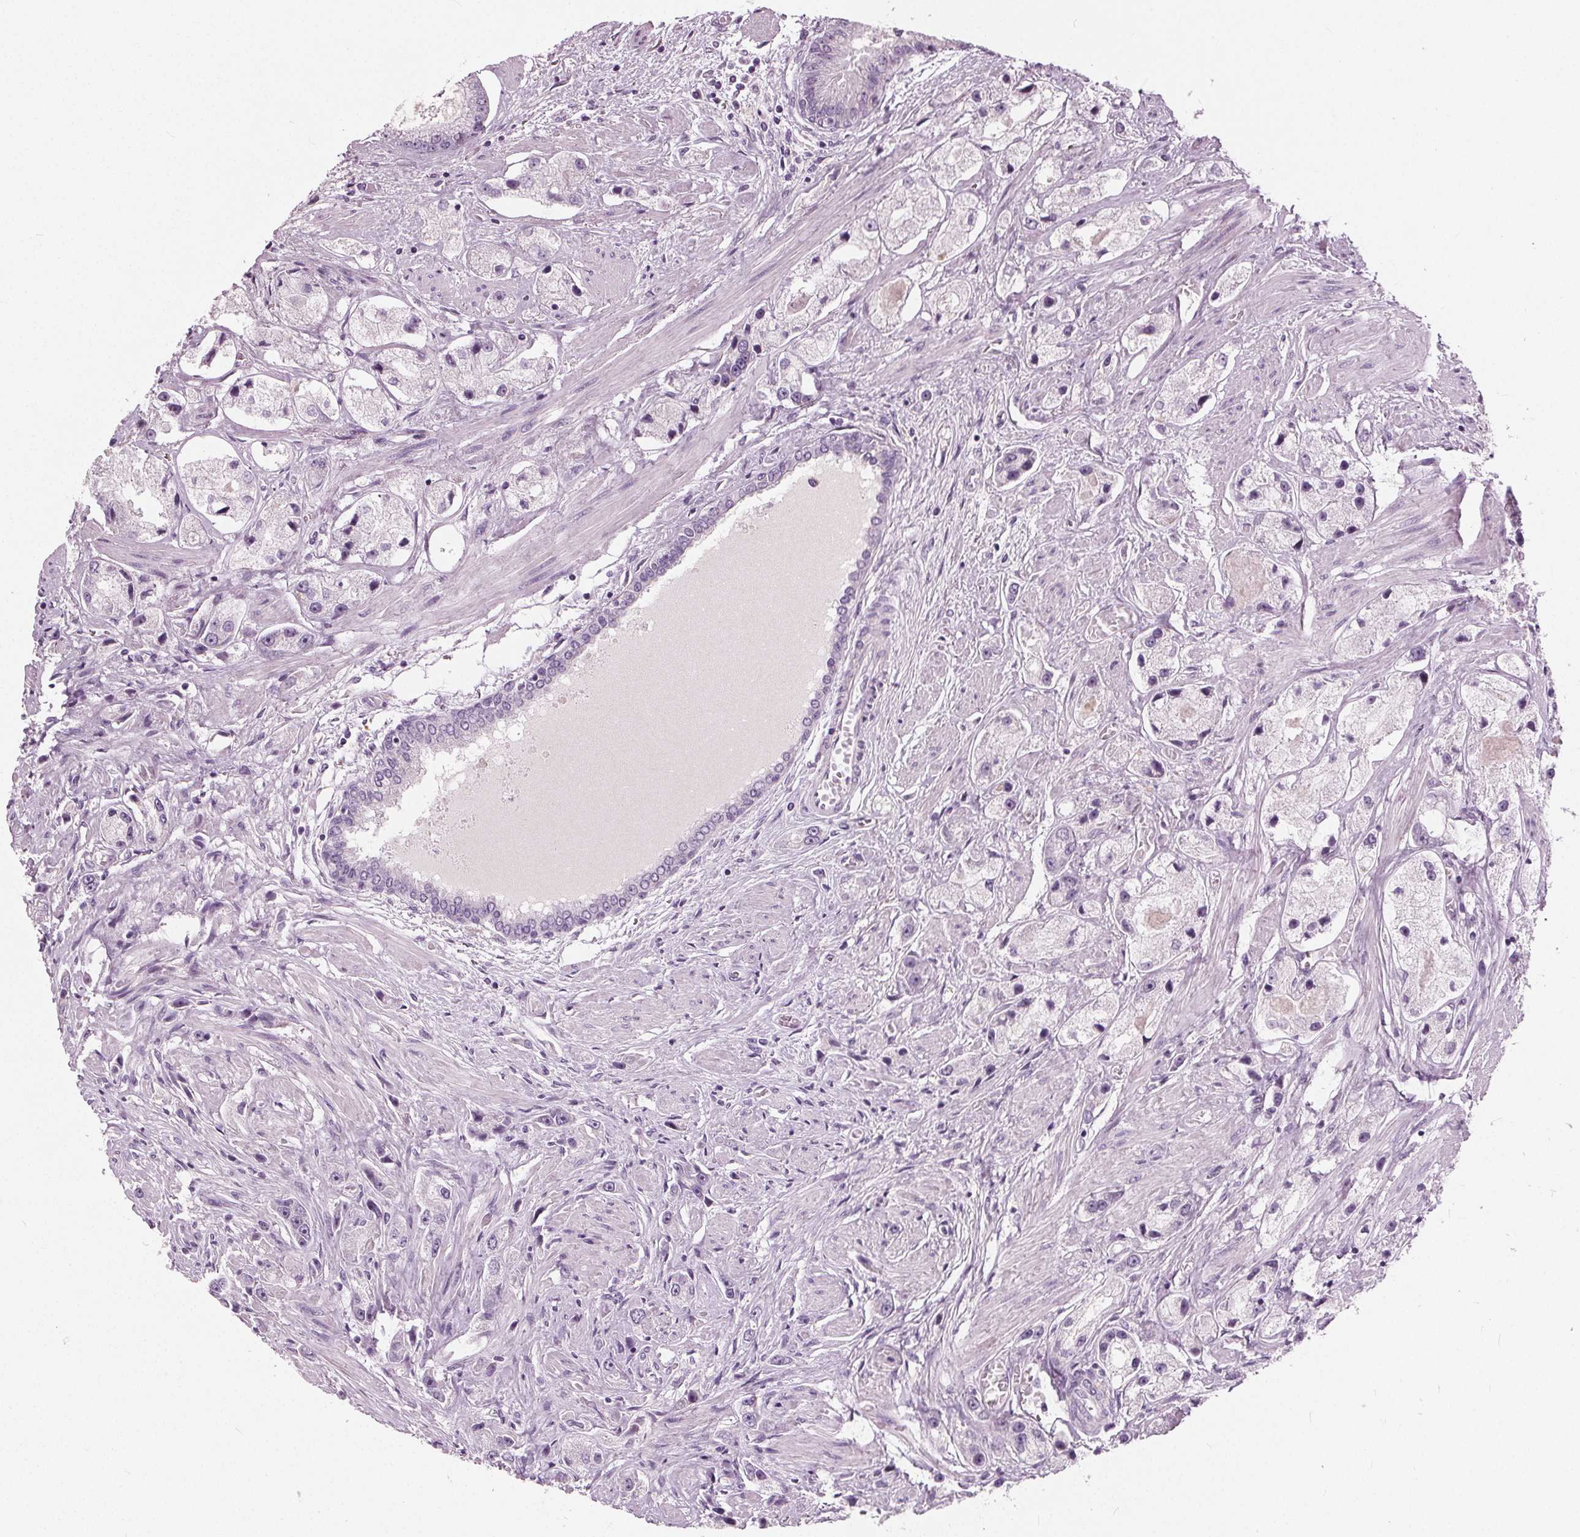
{"staining": {"intensity": "negative", "quantity": "none", "location": "none"}, "tissue": "prostate cancer", "cell_type": "Tumor cells", "image_type": "cancer", "snomed": [{"axis": "morphology", "description": "Adenocarcinoma, High grade"}, {"axis": "topography", "description": "Prostate"}], "caption": "IHC micrograph of human prostate cancer (adenocarcinoma (high-grade)) stained for a protein (brown), which displays no staining in tumor cells.", "gene": "LHFPL7", "patient": {"sex": "male", "age": 67}}